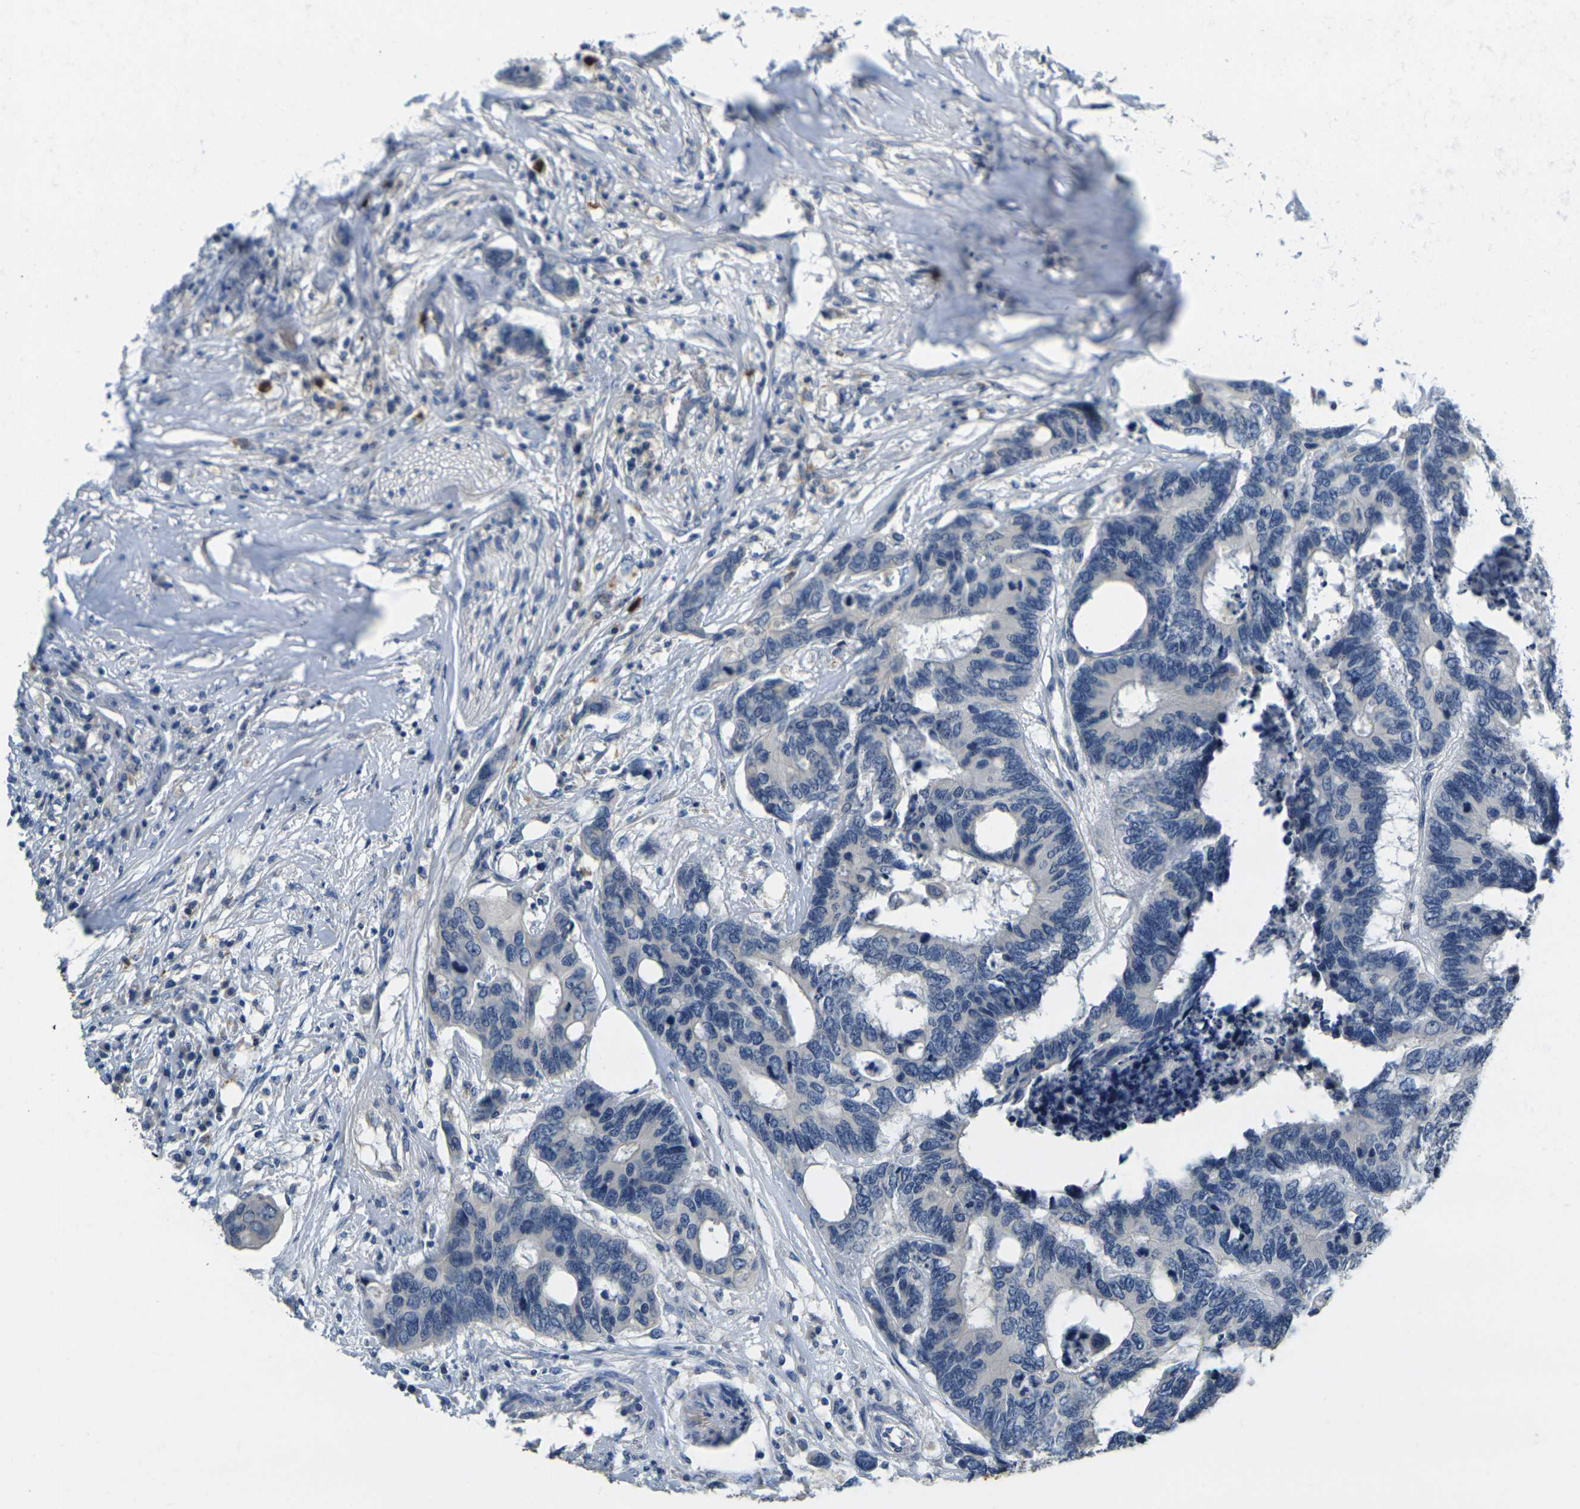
{"staining": {"intensity": "negative", "quantity": "none", "location": "none"}, "tissue": "colorectal cancer", "cell_type": "Tumor cells", "image_type": "cancer", "snomed": [{"axis": "morphology", "description": "Adenocarcinoma, NOS"}, {"axis": "topography", "description": "Rectum"}], "caption": "IHC of human colorectal cancer (adenocarcinoma) reveals no positivity in tumor cells.", "gene": "GPR15", "patient": {"sex": "male", "age": 55}}